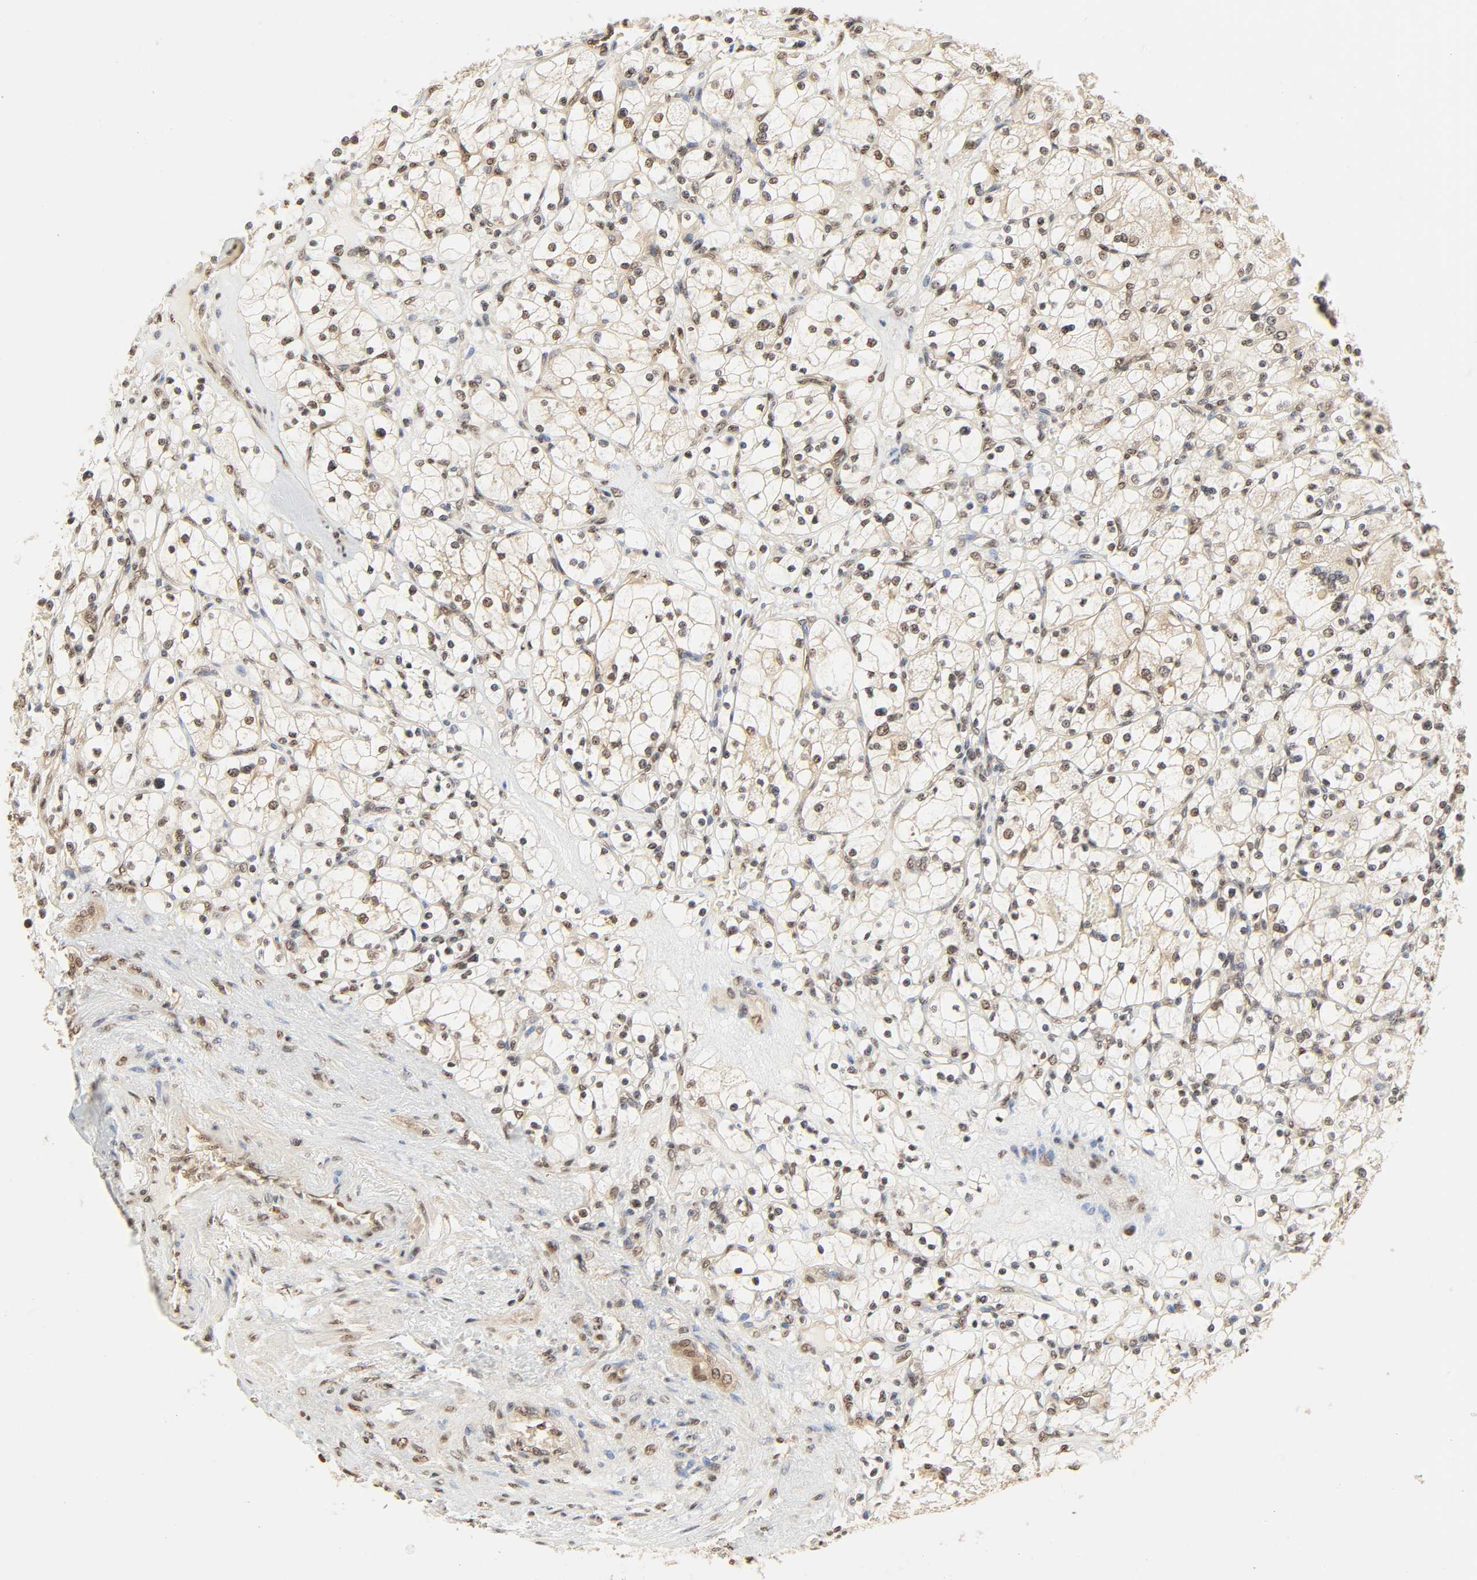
{"staining": {"intensity": "weak", "quantity": "25%-75%", "location": "nuclear"}, "tissue": "renal cancer", "cell_type": "Tumor cells", "image_type": "cancer", "snomed": [{"axis": "morphology", "description": "Adenocarcinoma, NOS"}, {"axis": "topography", "description": "Kidney"}], "caption": "IHC histopathology image of neoplastic tissue: renal cancer (adenocarcinoma) stained using immunohistochemistry demonstrates low levels of weak protein expression localized specifically in the nuclear of tumor cells, appearing as a nuclear brown color.", "gene": "UBC", "patient": {"sex": "female", "age": 83}}